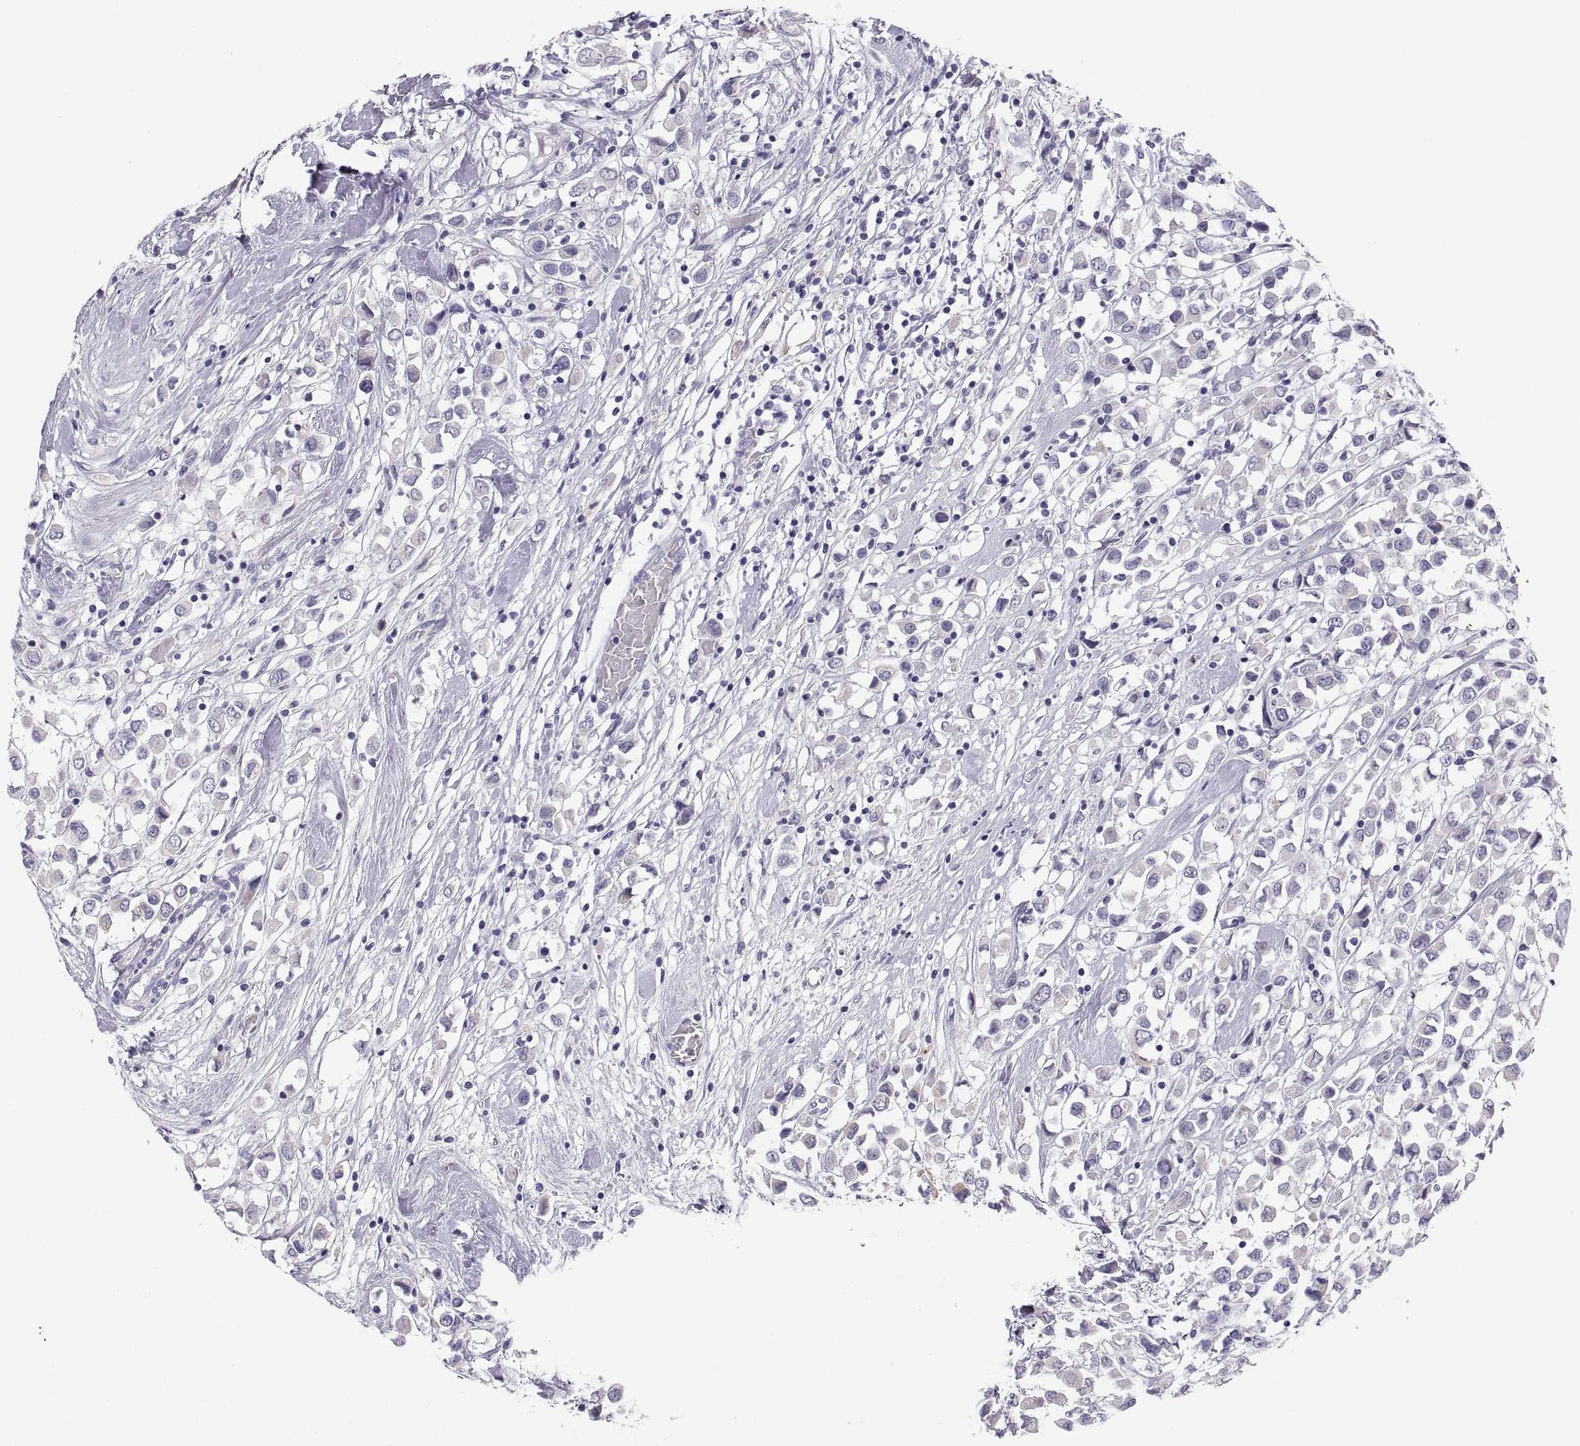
{"staining": {"intensity": "negative", "quantity": "none", "location": "none"}, "tissue": "breast cancer", "cell_type": "Tumor cells", "image_type": "cancer", "snomed": [{"axis": "morphology", "description": "Duct carcinoma"}, {"axis": "topography", "description": "Breast"}], "caption": "Immunohistochemistry of human breast cancer exhibits no staining in tumor cells.", "gene": "MAGEB2", "patient": {"sex": "female", "age": 61}}